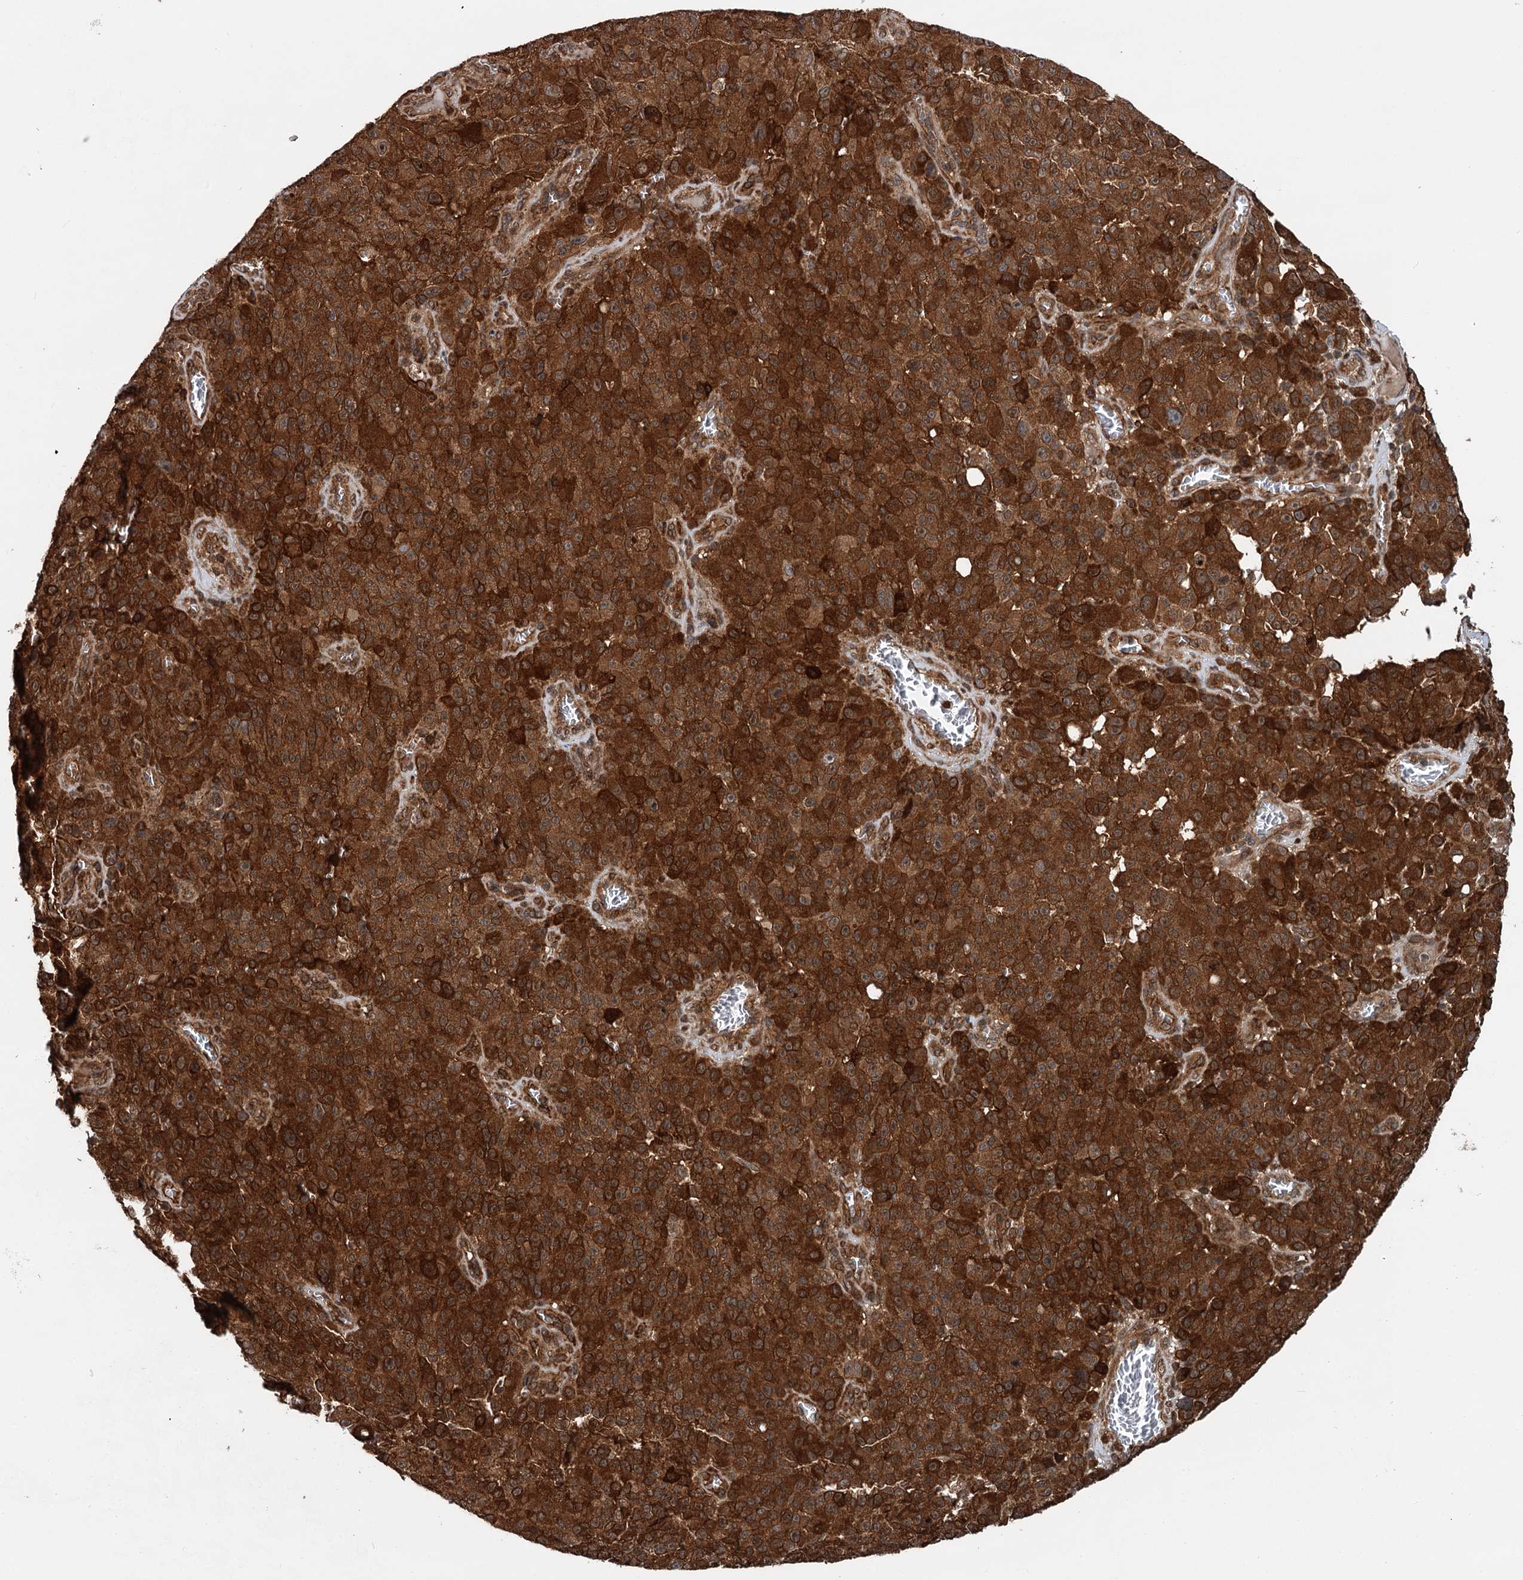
{"staining": {"intensity": "strong", "quantity": ">75%", "location": "cytoplasmic/membranous"}, "tissue": "melanoma", "cell_type": "Tumor cells", "image_type": "cancer", "snomed": [{"axis": "morphology", "description": "Malignant melanoma, NOS"}, {"axis": "topography", "description": "Skin"}], "caption": "IHC photomicrograph of melanoma stained for a protein (brown), which exhibits high levels of strong cytoplasmic/membranous expression in approximately >75% of tumor cells.", "gene": "STUB1", "patient": {"sex": "female", "age": 82}}